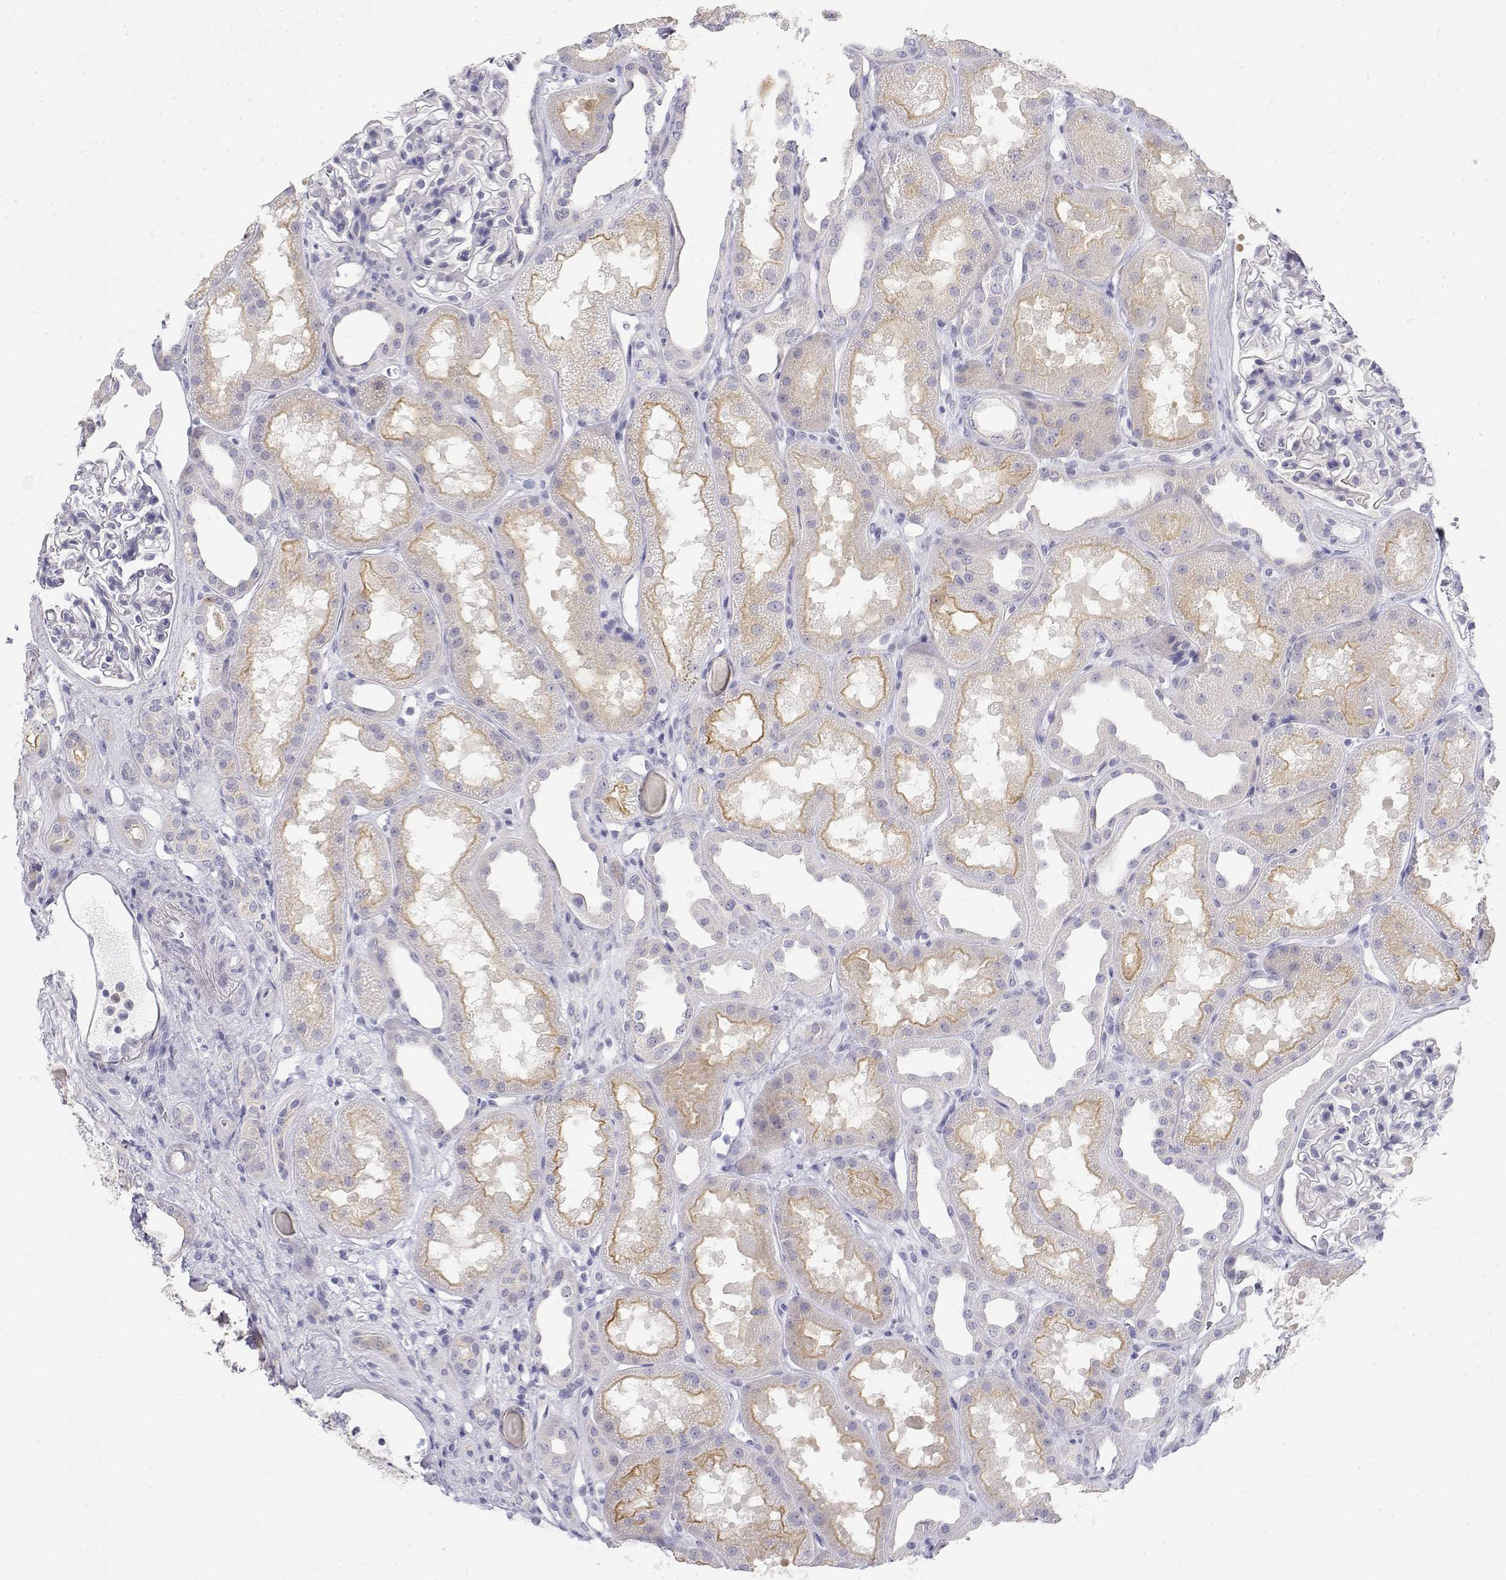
{"staining": {"intensity": "negative", "quantity": "none", "location": "none"}, "tissue": "kidney", "cell_type": "Cells in glomeruli", "image_type": "normal", "snomed": [{"axis": "morphology", "description": "Normal tissue, NOS"}, {"axis": "topography", "description": "Kidney"}], "caption": "A high-resolution photomicrograph shows immunohistochemistry (IHC) staining of normal kidney, which exhibits no significant positivity in cells in glomeruli. The staining was performed using DAB (3,3'-diaminobenzidine) to visualize the protein expression in brown, while the nuclei were stained in blue with hematoxylin (Magnification: 20x).", "gene": "MISP", "patient": {"sex": "male", "age": 61}}